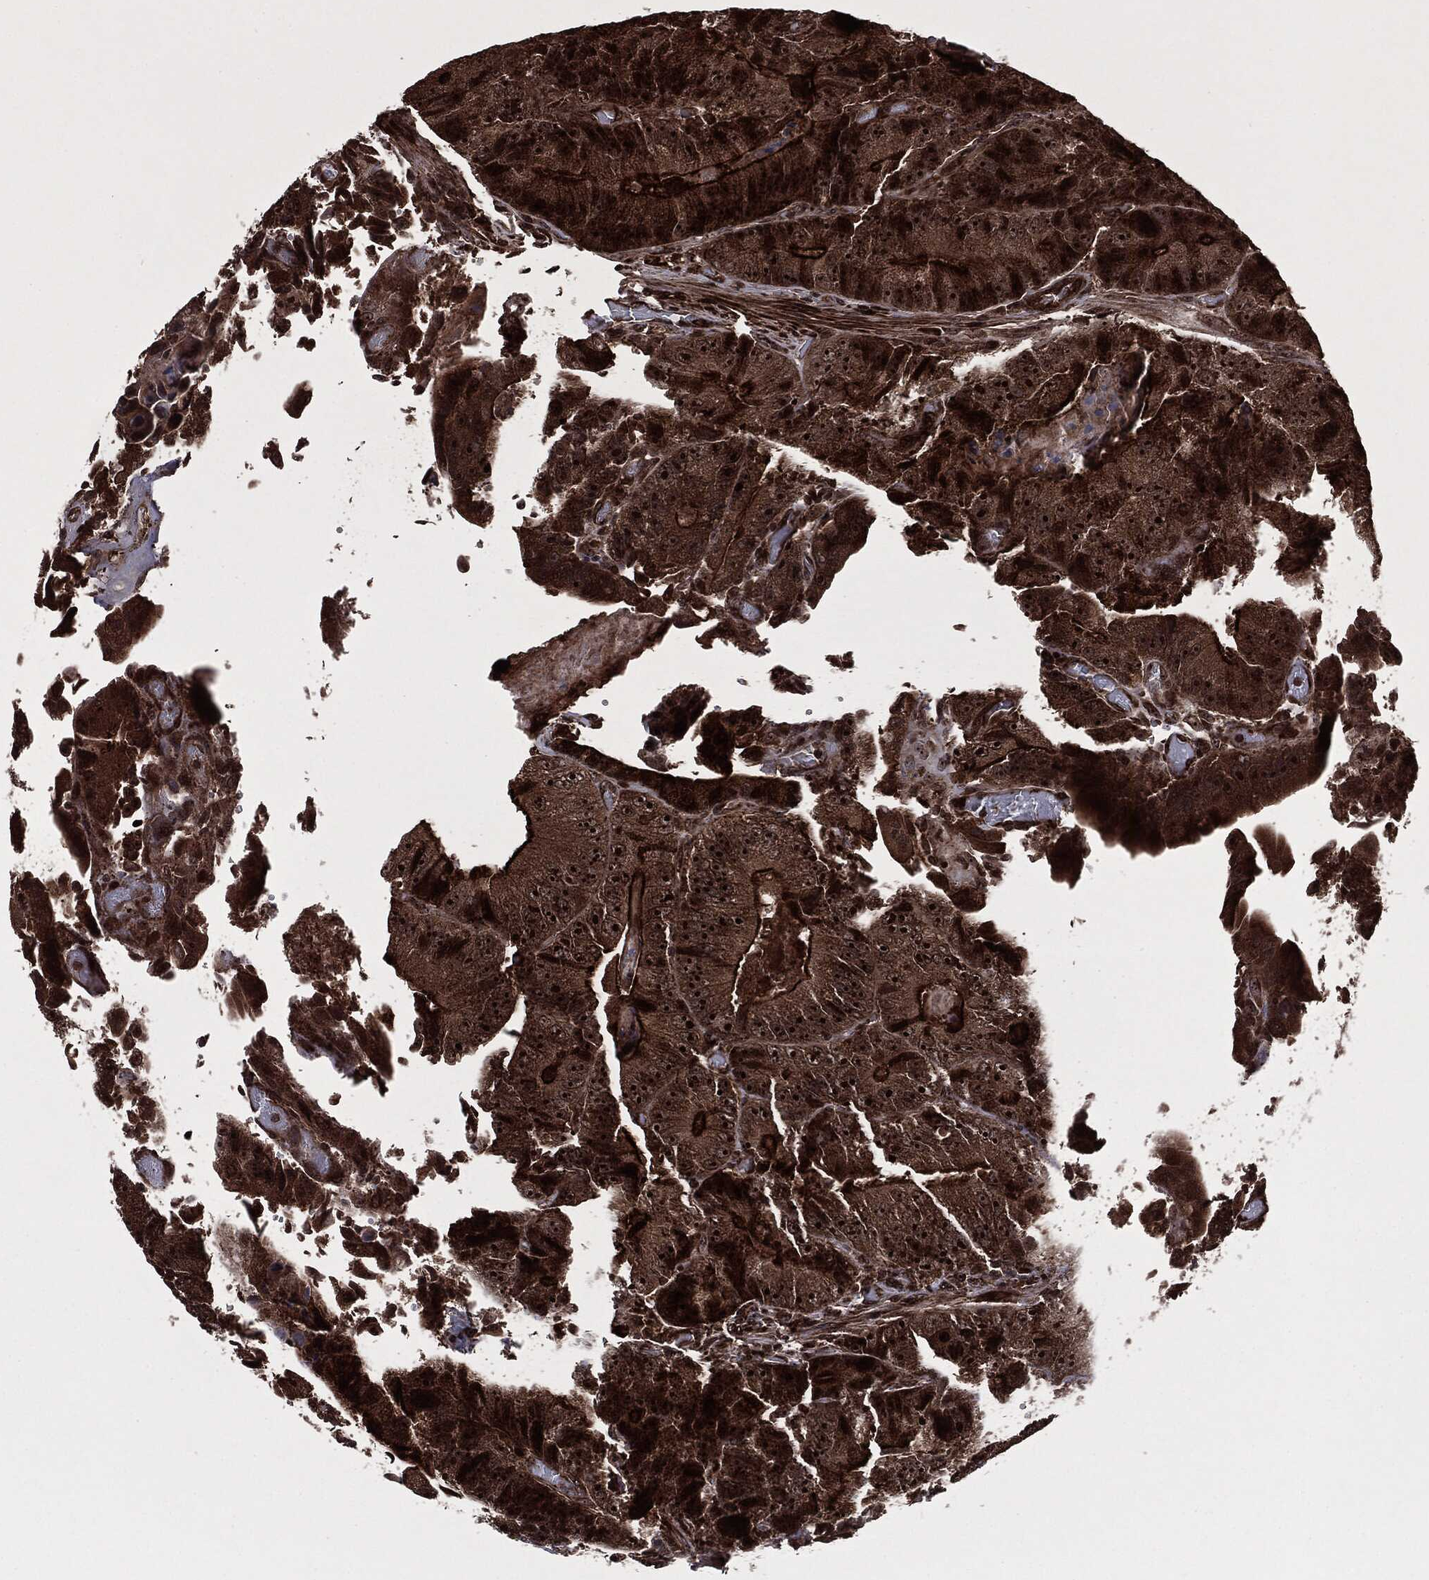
{"staining": {"intensity": "strong", "quantity": ">75%", "location": "cytoplasmic/membranous,nuclear"}, "tissue": "colorectal cancer", "cell_type": "Tumor cells", "image_type": "cancer", "snomed": [{"axis": "morphology", "description": "Adenocarcinoma, NOS"}, {"axis": "topography", "description": "Colon"}], "caption": "Colorectal adenocarcinoma stained with IHC exhibits strong cytoplasmic/membranous and nuclear expression in about >75% of tumor cells. (DAB IHC with brightfield microscopy, high magnification).", "gene": "CARD6", "patient": {"sex": "female", "age": 86}}